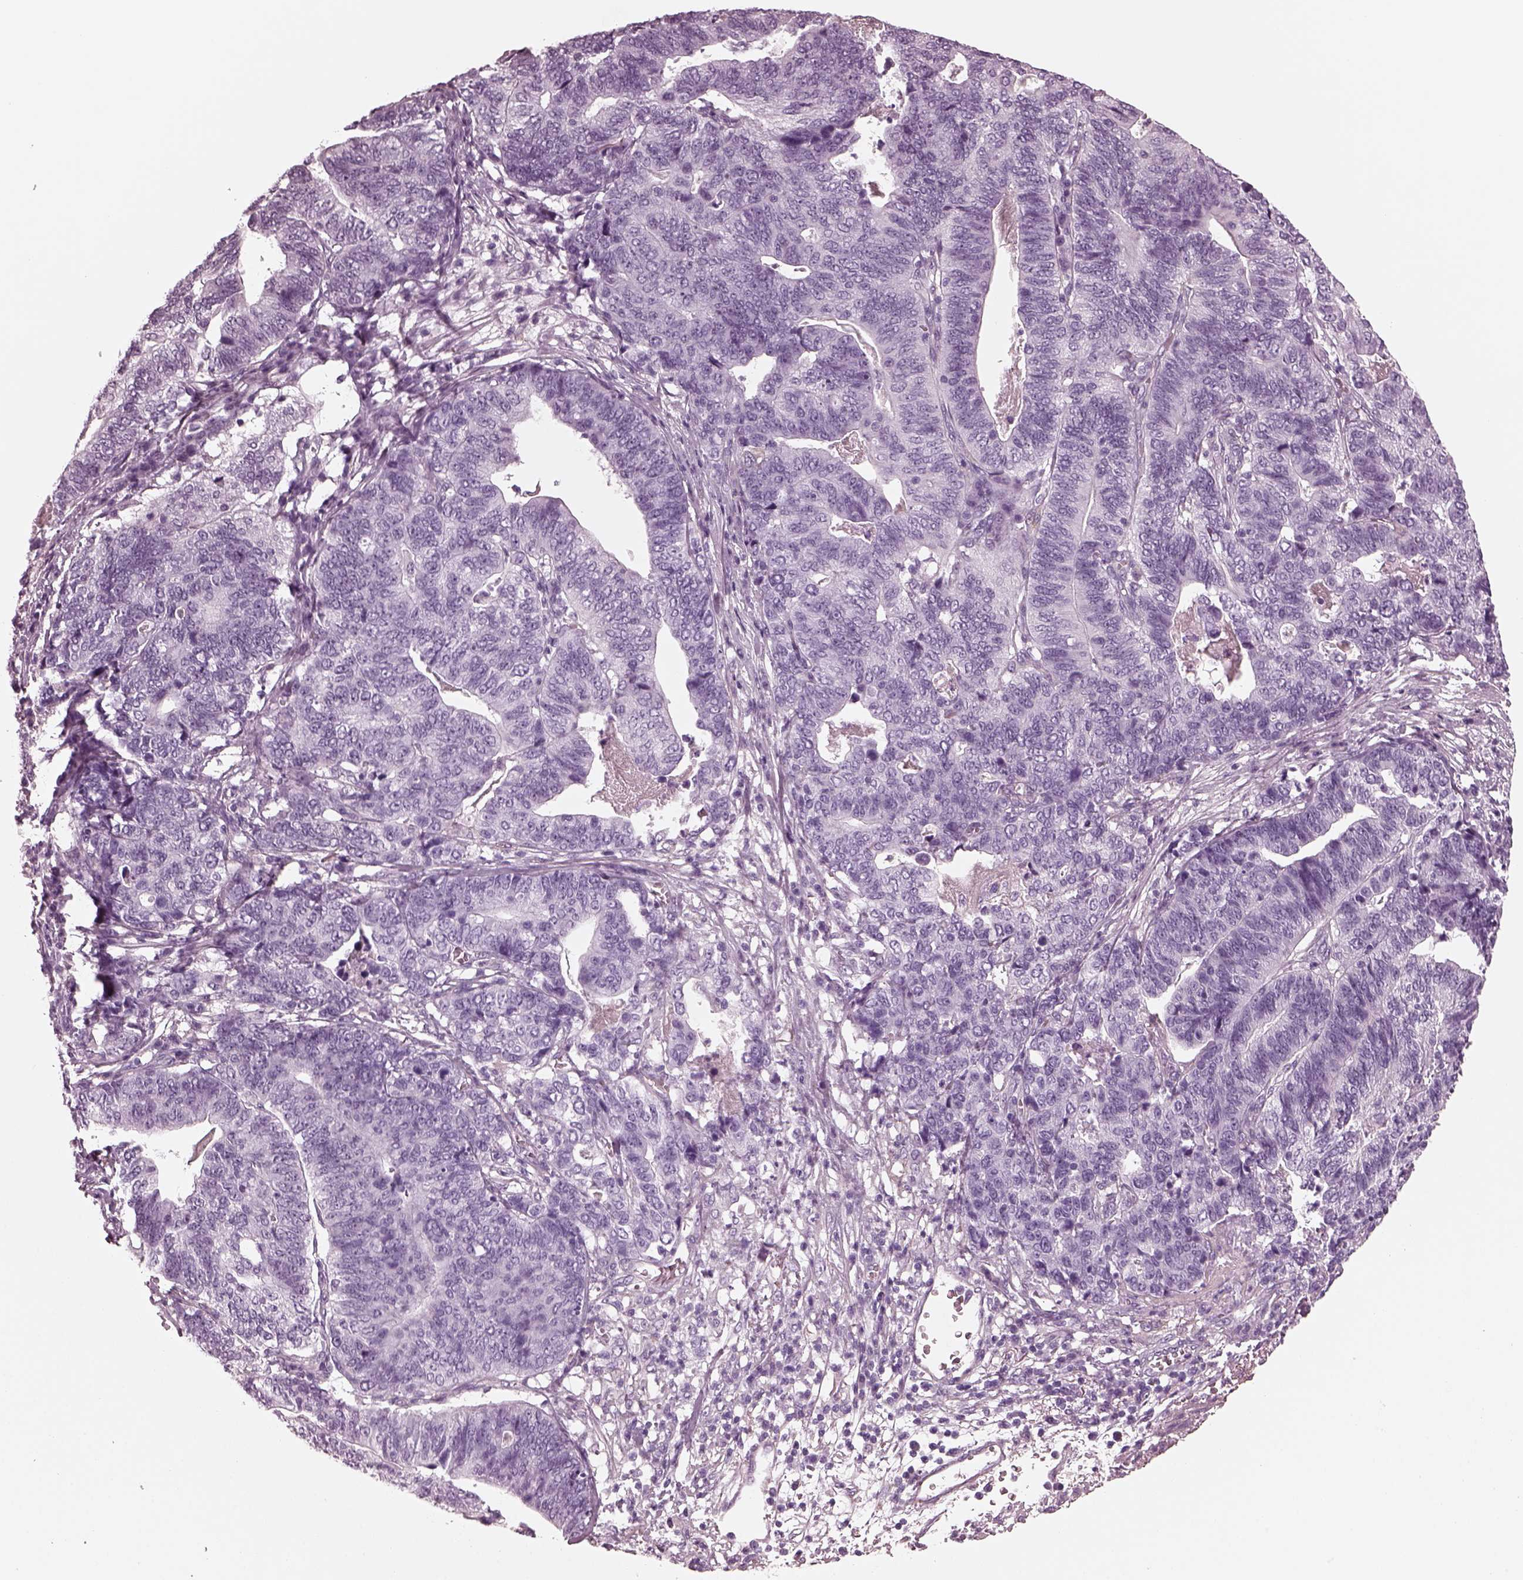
{"staining": {"intensity": "negative", "quantity": "none", "location": "none"}, "tissue": "stomach cancer", "cell_type": "Tumor cells", "image_type": "cancer", "snomed": [{"axis": "morphology", "description": "Adenocarcinoma, NOS"}, {"axis": "topography", "description": "Stomach, upper"}], "caption": "The photomicrograph reveals no significant staining in tumor cells of stomach cancer.", "gene": "CGA", "patient": {"sex": "female", "age": 67}}